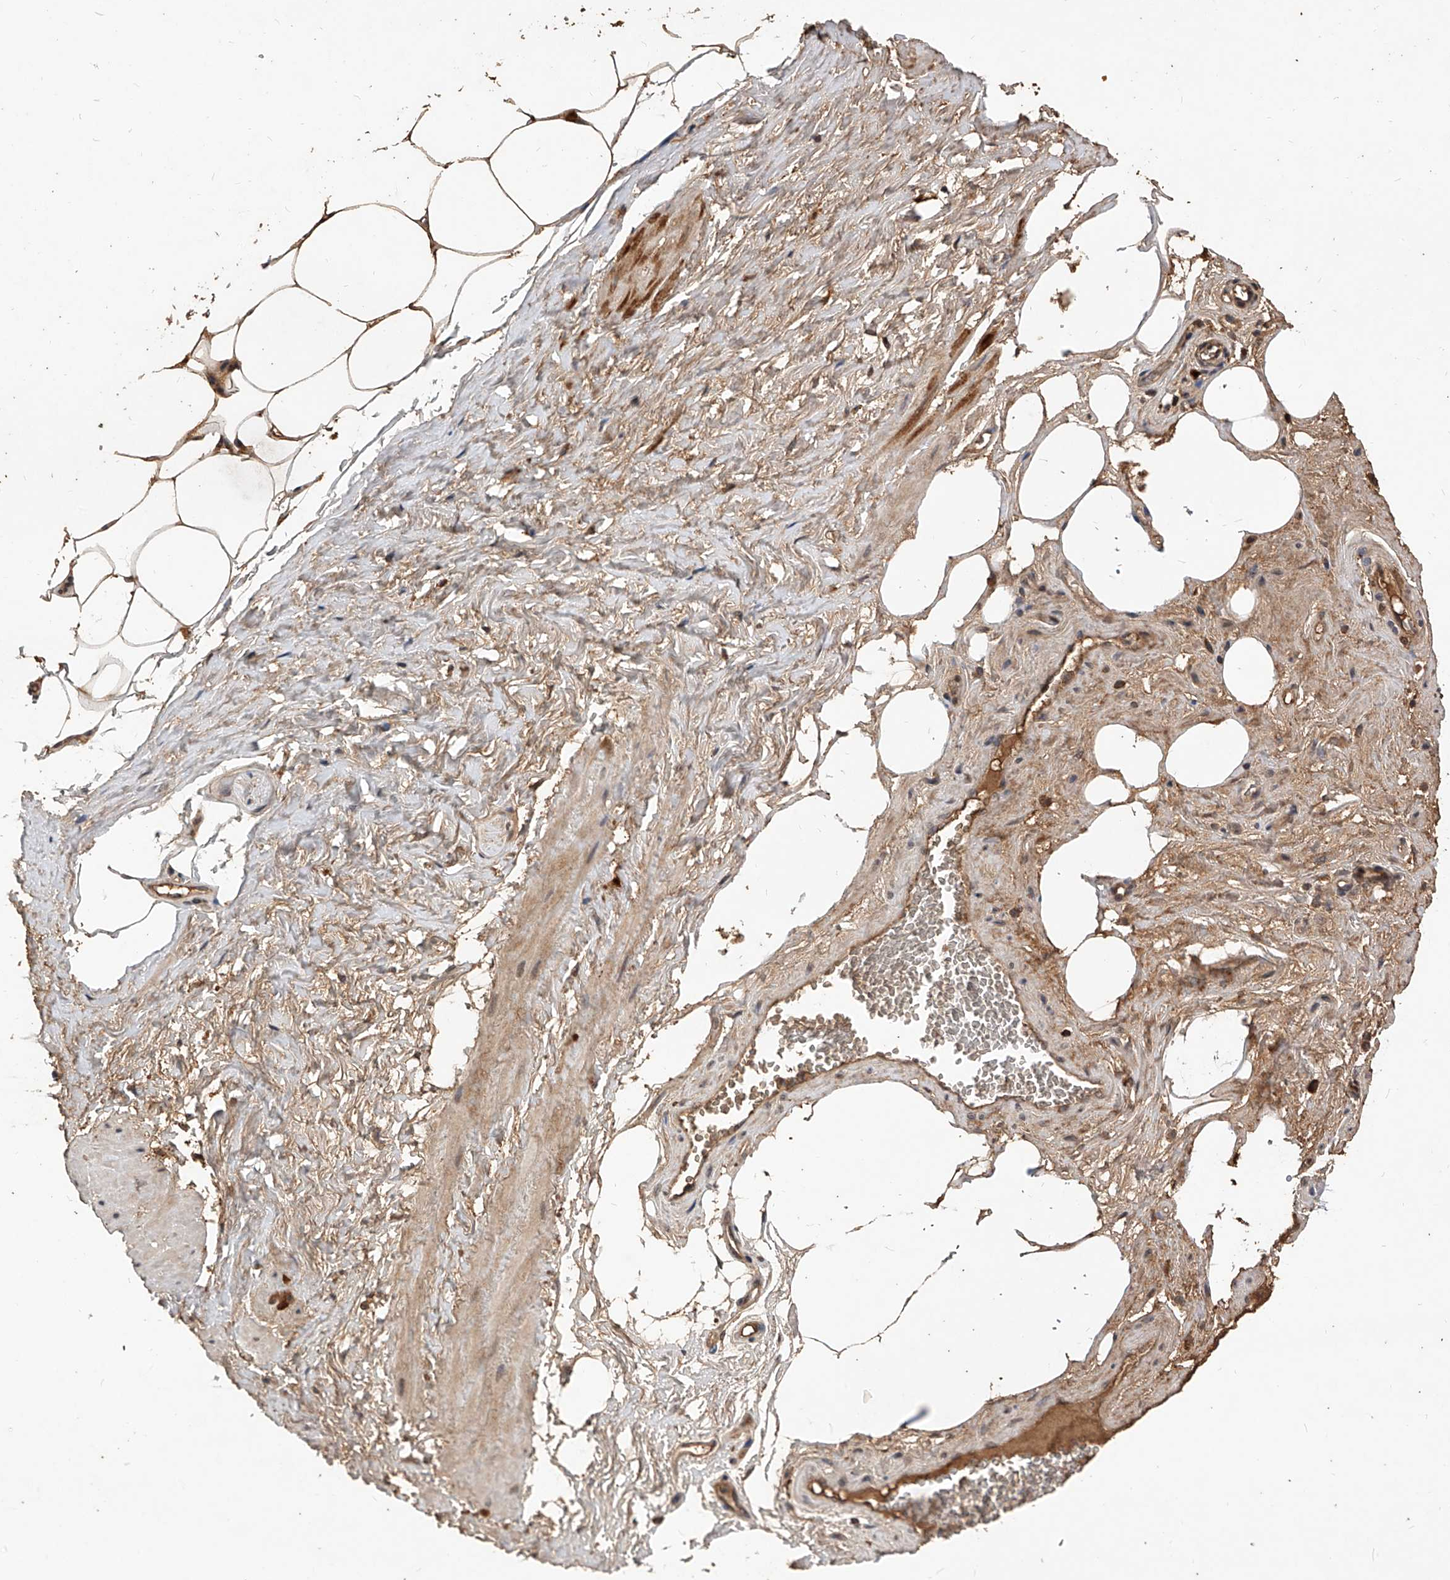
{"staining": {"intensity": "strong", "quantity": ">75%", "location": "cytoplasmic/membranous"}, "tissue": "adipose tissue", "cell_type": "Adipocytes", "image_type": "normal", "snomed": [{"axis": "morphology", "description": "Normal tissue, NOS"}, {"axis": "morphology", "description": "Adenocarcinoma, Low grade"}, {"axis": "topography", "description": "Prostate"}, {"axis": "topography", "description": "Peripheral nerve tissue"}], "caption": "Immunohistochemical staining of normal adipose tissue exhibits strong cytoplasmic/membranous protein staining in approximately >75% of adipocytes.", "gene": "CFAP410", "patient": {"sex": "male", "age": 63}}